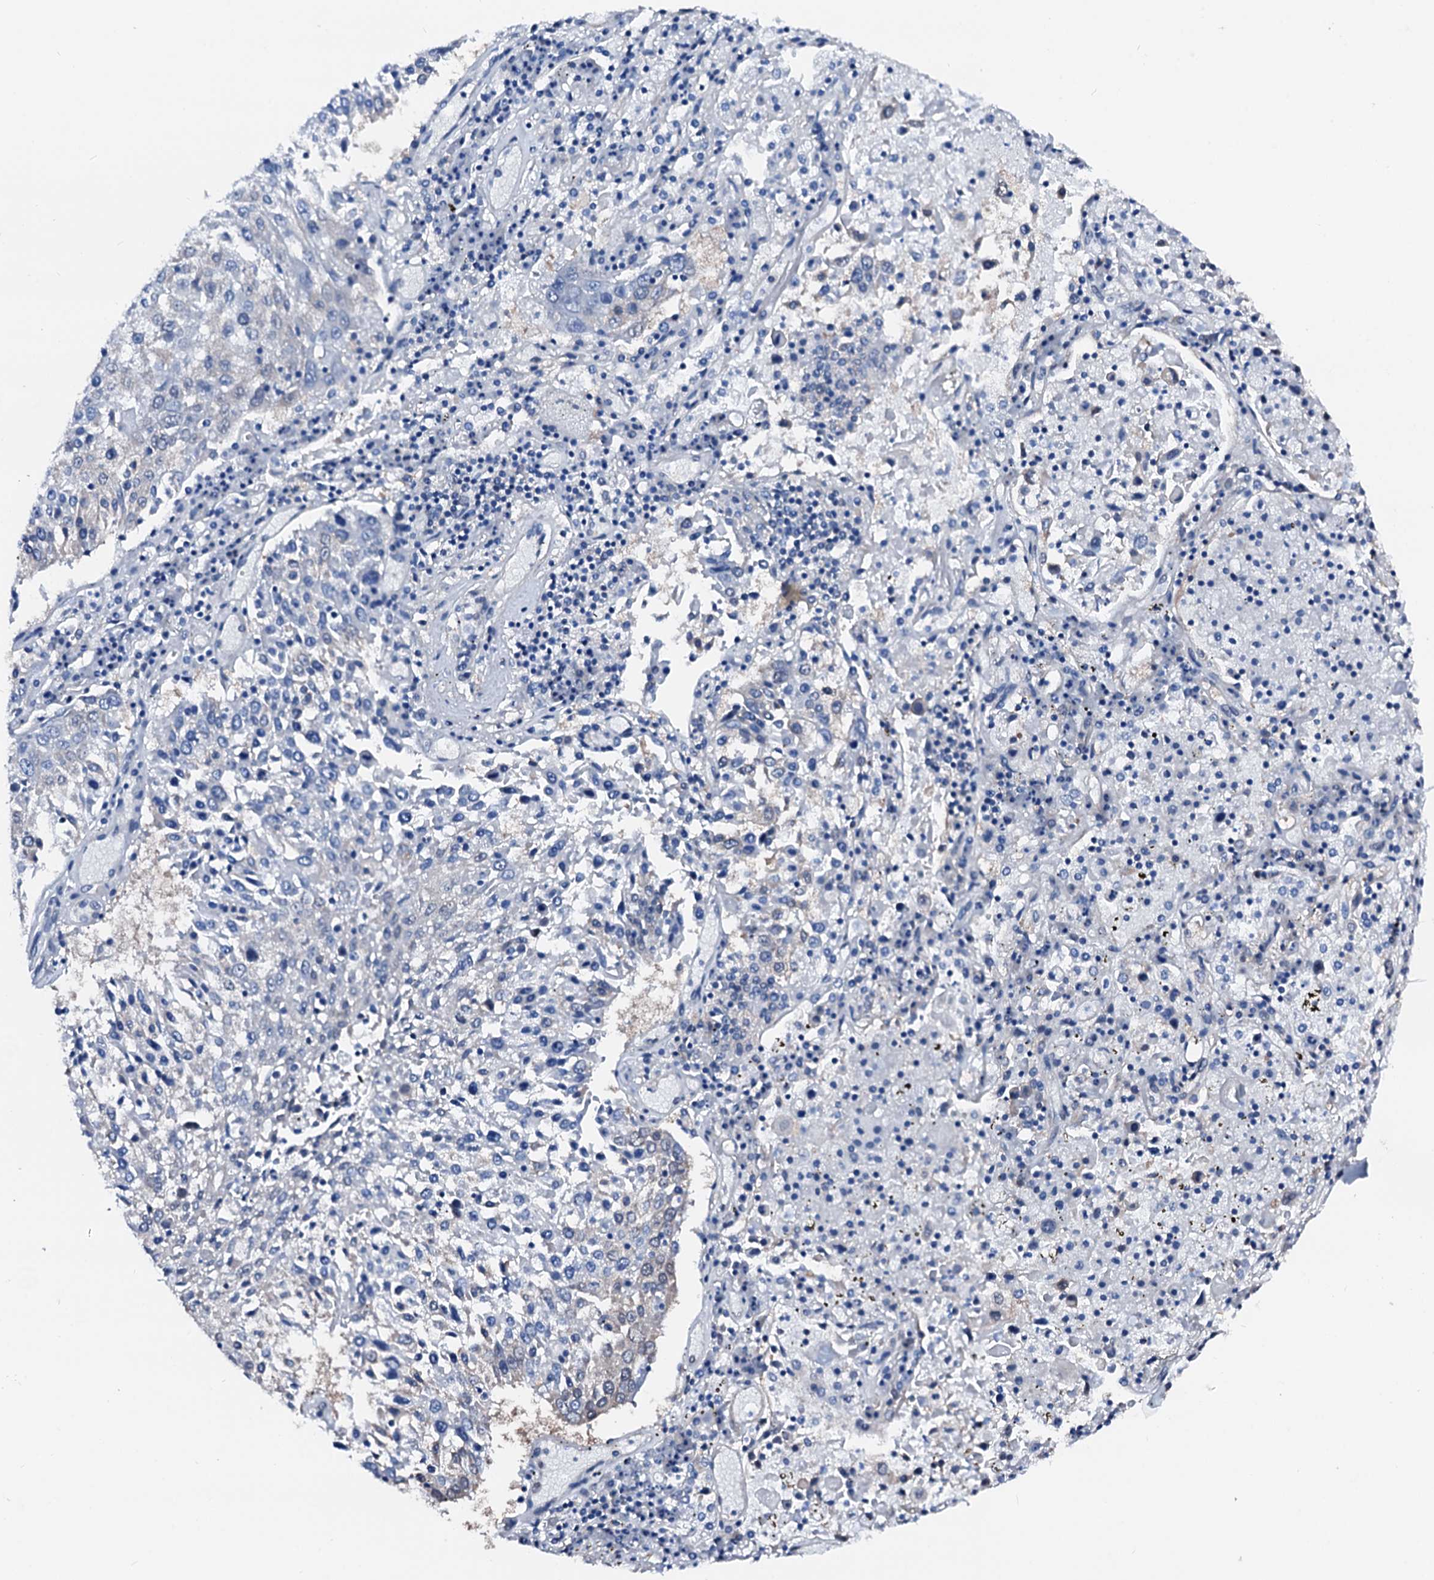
{"staining": {"intensity": "negative", "quantity": "none", "location": "none"}, "tissue": "lung cancer", "cell_type": "Tumor cells", "image_type": "cancer", "snomed": [{"axis": "morphology", "description": "Squamous cell carcinoma, NOS"}, {"axis": "topography", "description": "Lung"}], "caption": "This is an IHC image of squamous cell carcinoma (lung). There is no positivity in tumor cells.", "gene": "CSN2", "patient": {"sex": "male", "age": 65}}